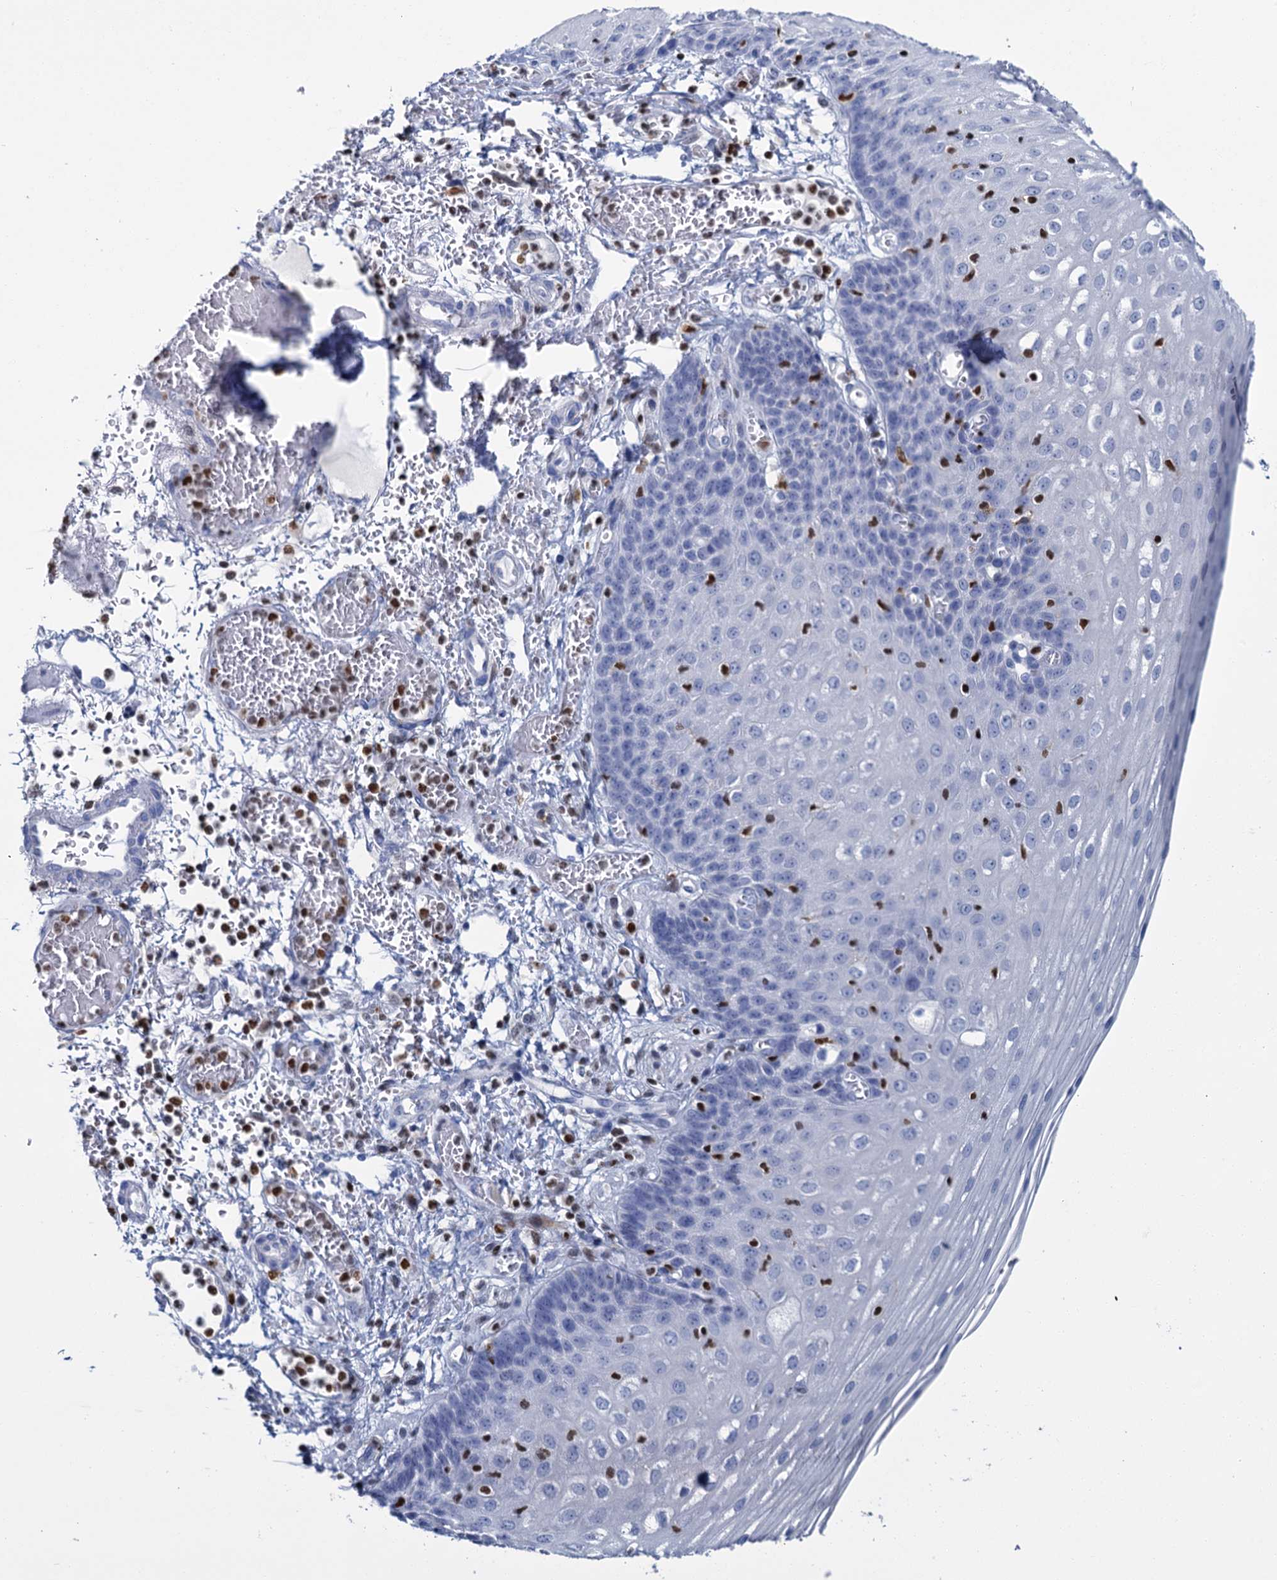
{"staining": {"intensity": "negative", "quantity": "none", "location": "none"}, "tissue": "esophagus", "cell_type": "Squamous epithelial cells", "image_type": "normal", "snomed": [{"axis": "morphology", "description": "Normal tissue, NOS"}, {"axis": "topography", "description": "Esophagus"}], "caption": "Esophagus was stained to show a protein in brown. There is no significant positivity in squamous epithelial cells. (Brightfield microscopy of DAB IHC at high magnification).", "gene": "CELF2", "patient": {"sex": "male", "age": 81}}